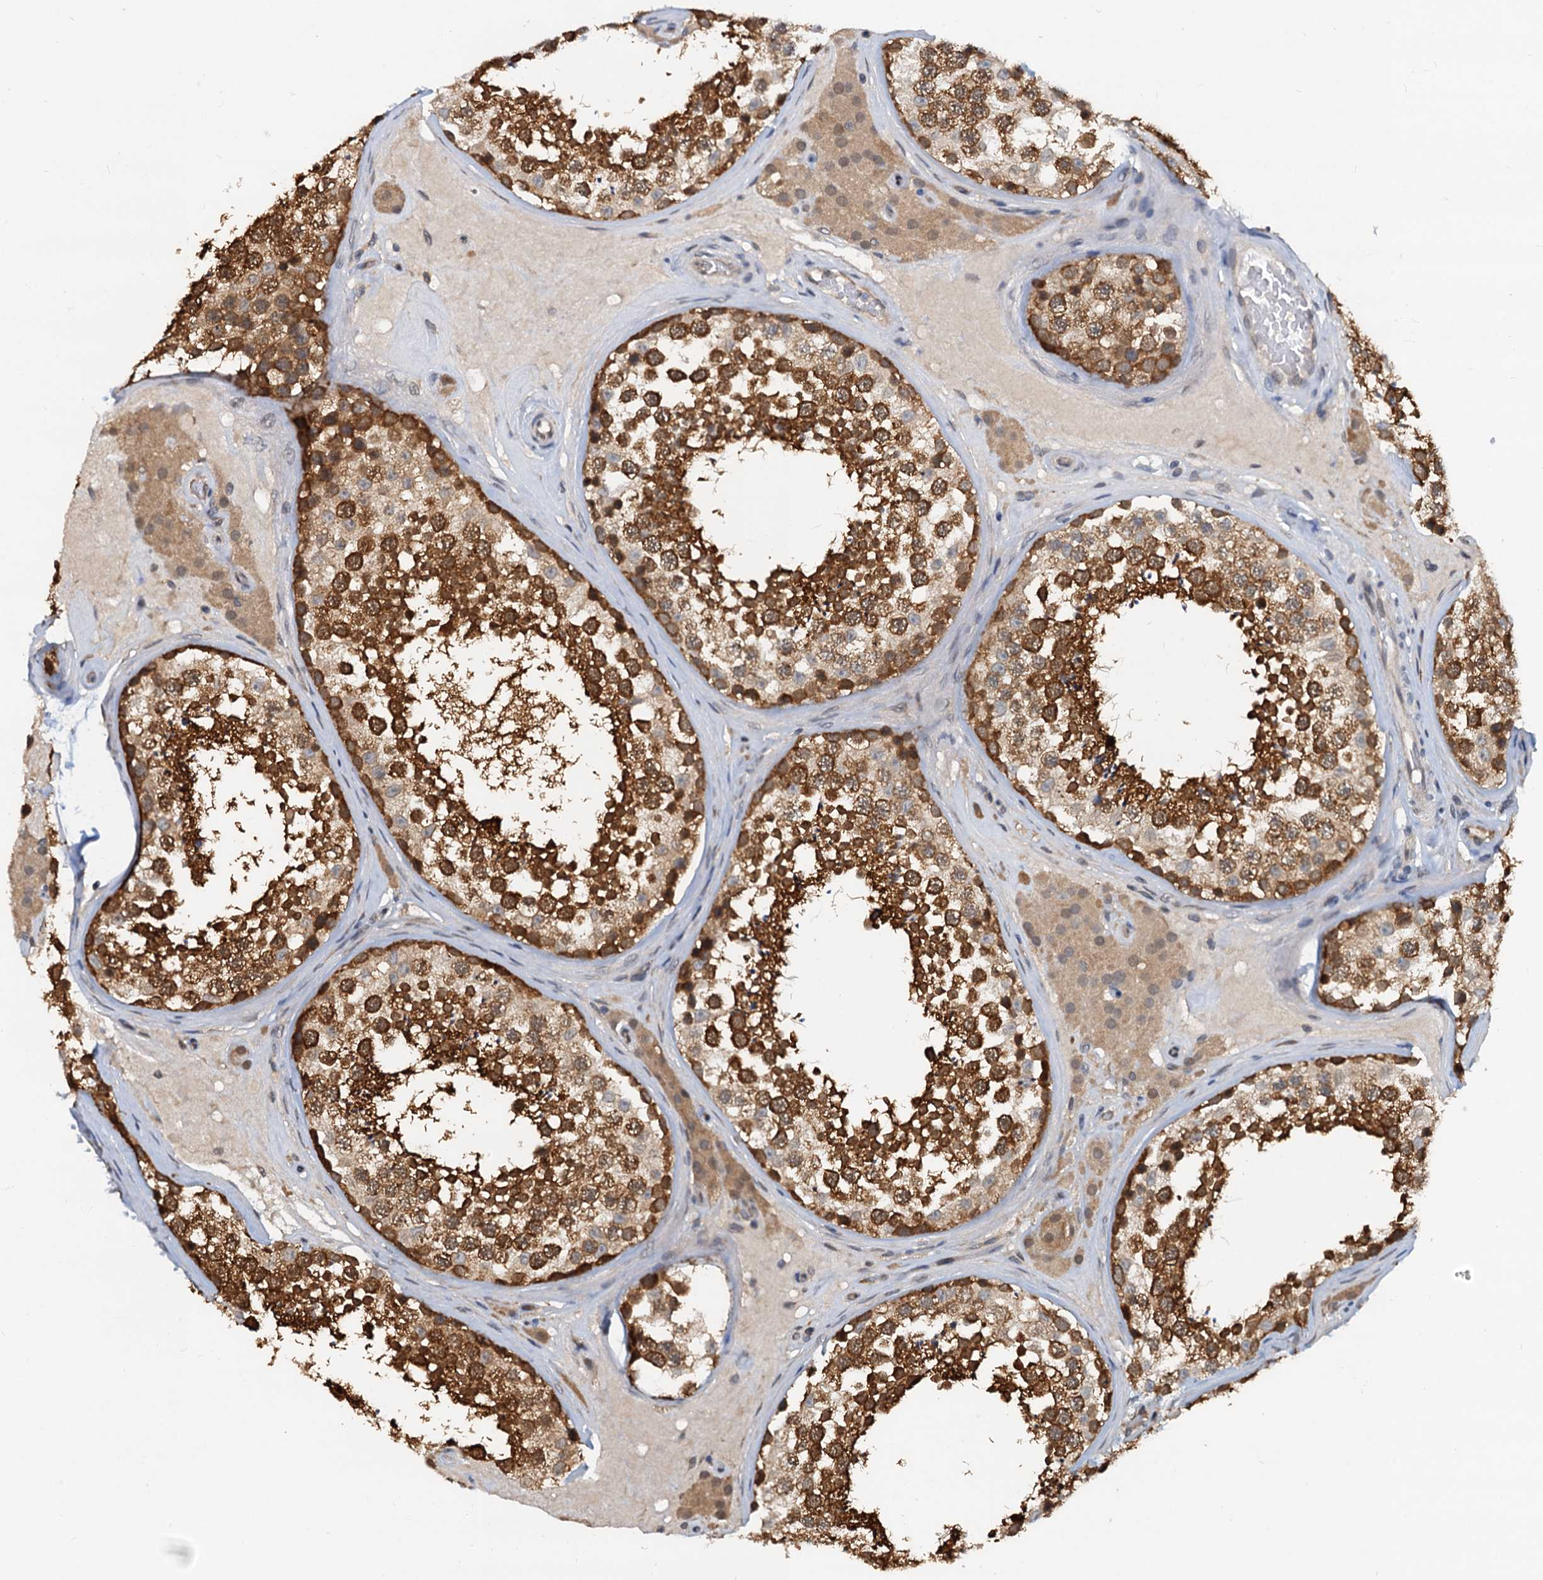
{"staining": {"intensity": "strong", "quantity": ">75%", "location": "cytoplasmic/membranous"}, "tissue": "testis", "cell_type": "Cells in seminiferous ducts", "image_type": "normal", "snomed": [{"axis": "morphology", "description": "Normal tissue, NOS"}, {"axis": "topography", "description": "Testis"}], "caption": "Testis was stained to show a protein in brown. There is high levels of strong cytoplasmic/membranous positivity in about >75% of cells in seminiferous ducts. The staining was performed using DAB (3,3'-diaminobenzidine), with brown indicating positive protein expression. Nuclei are stained blue with hematoxylin.", "gene": "PTGES3", "patient": {"sex": "male", "age": 46}}